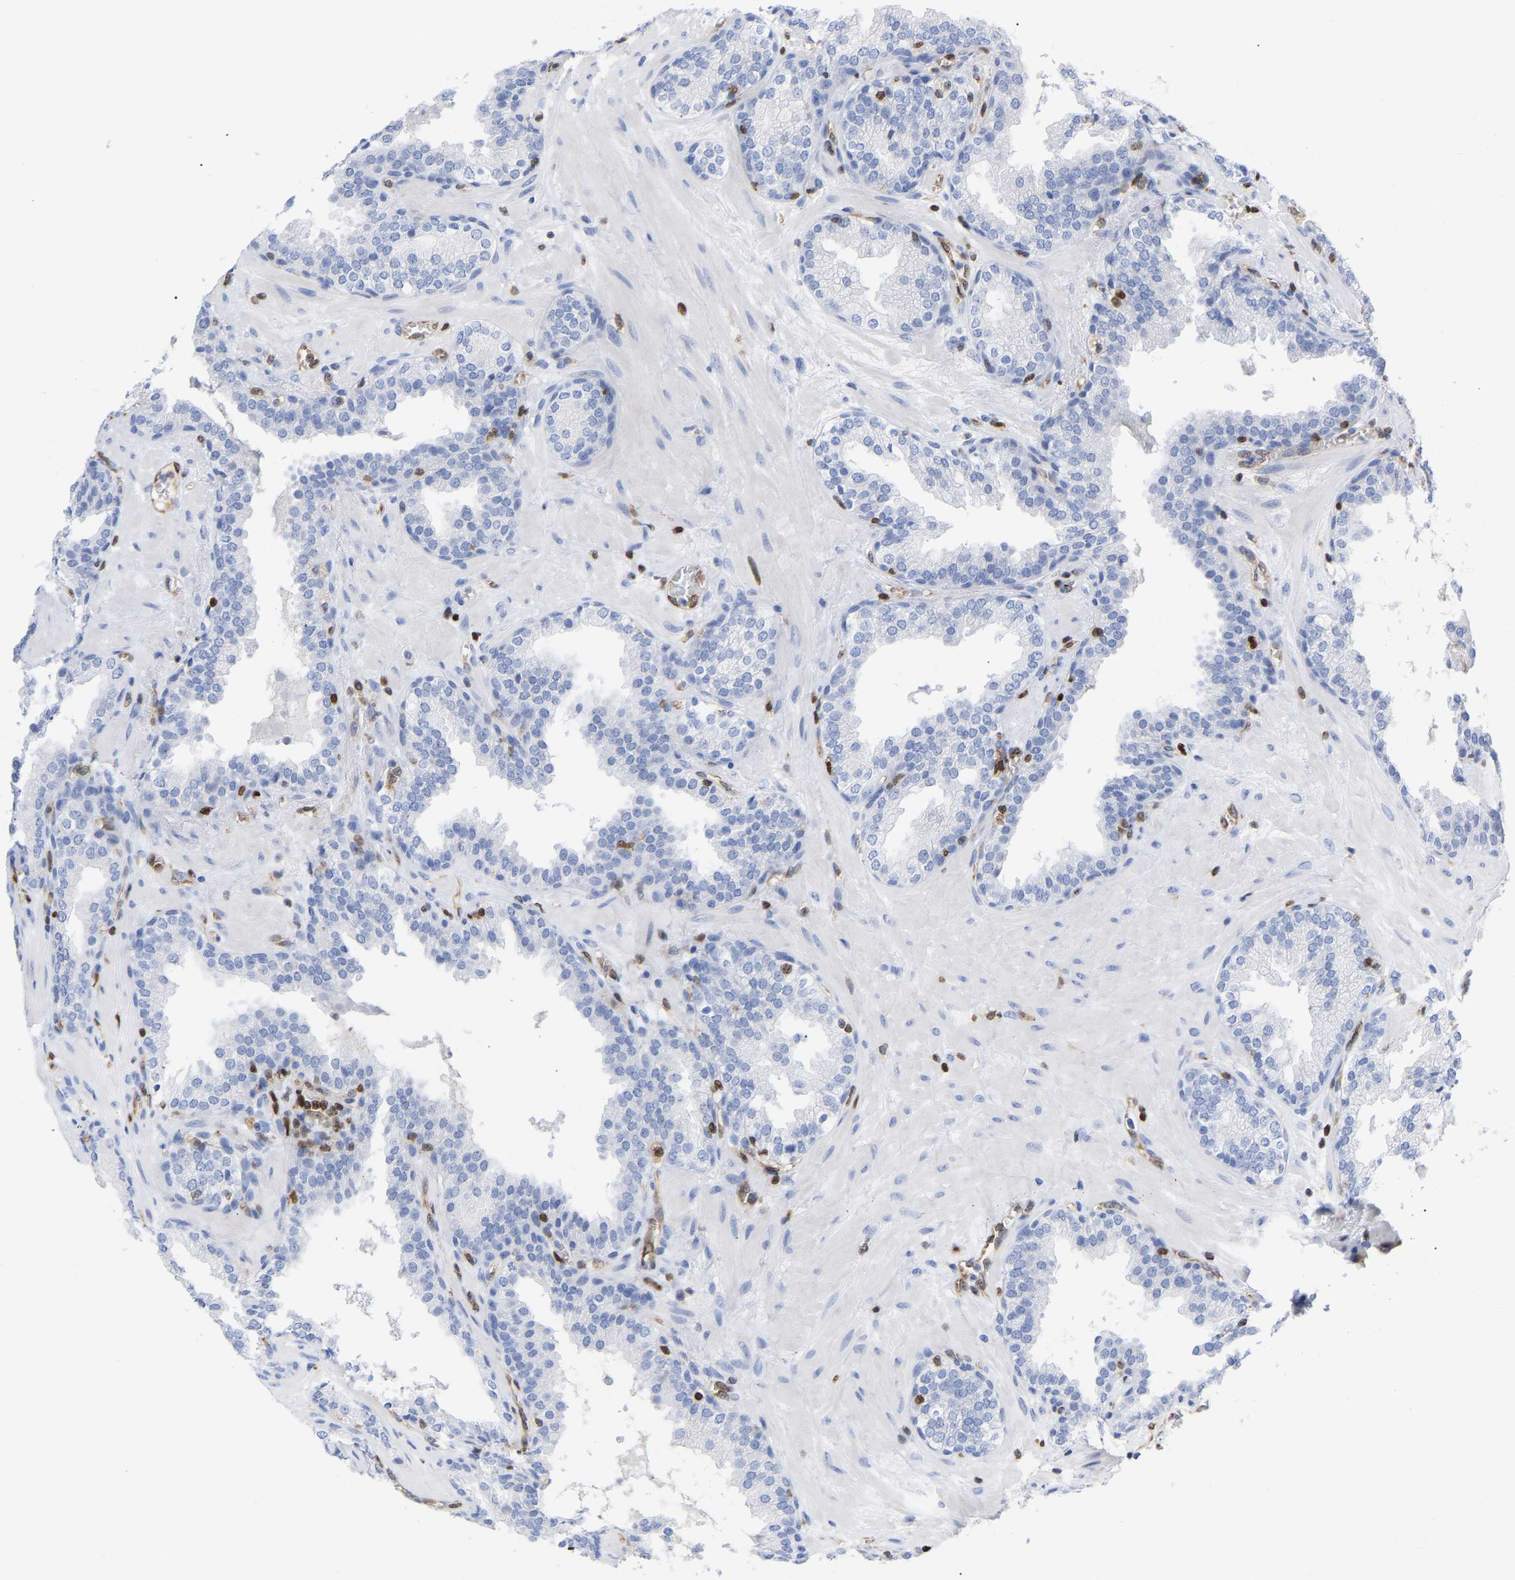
{"staining": {"intensity": "negative", "quantity": "none", "location": "none"}, "tissue": "prostate", "cell_type": "Glandular cells", "image_type": "normal", "snomed": [{"axis": "morphology", "description": "Normal tissue, NOS"}, {"axis": "topography", "description": "Prostate"}], "caption": "Immunohistochemistry (IHC) image of unremarkable prostate stained for a protein (brown), which shows no staining in glandular cells.", "gene": "GIMAP4", "patient": {"sex": "male", "age": 51}}